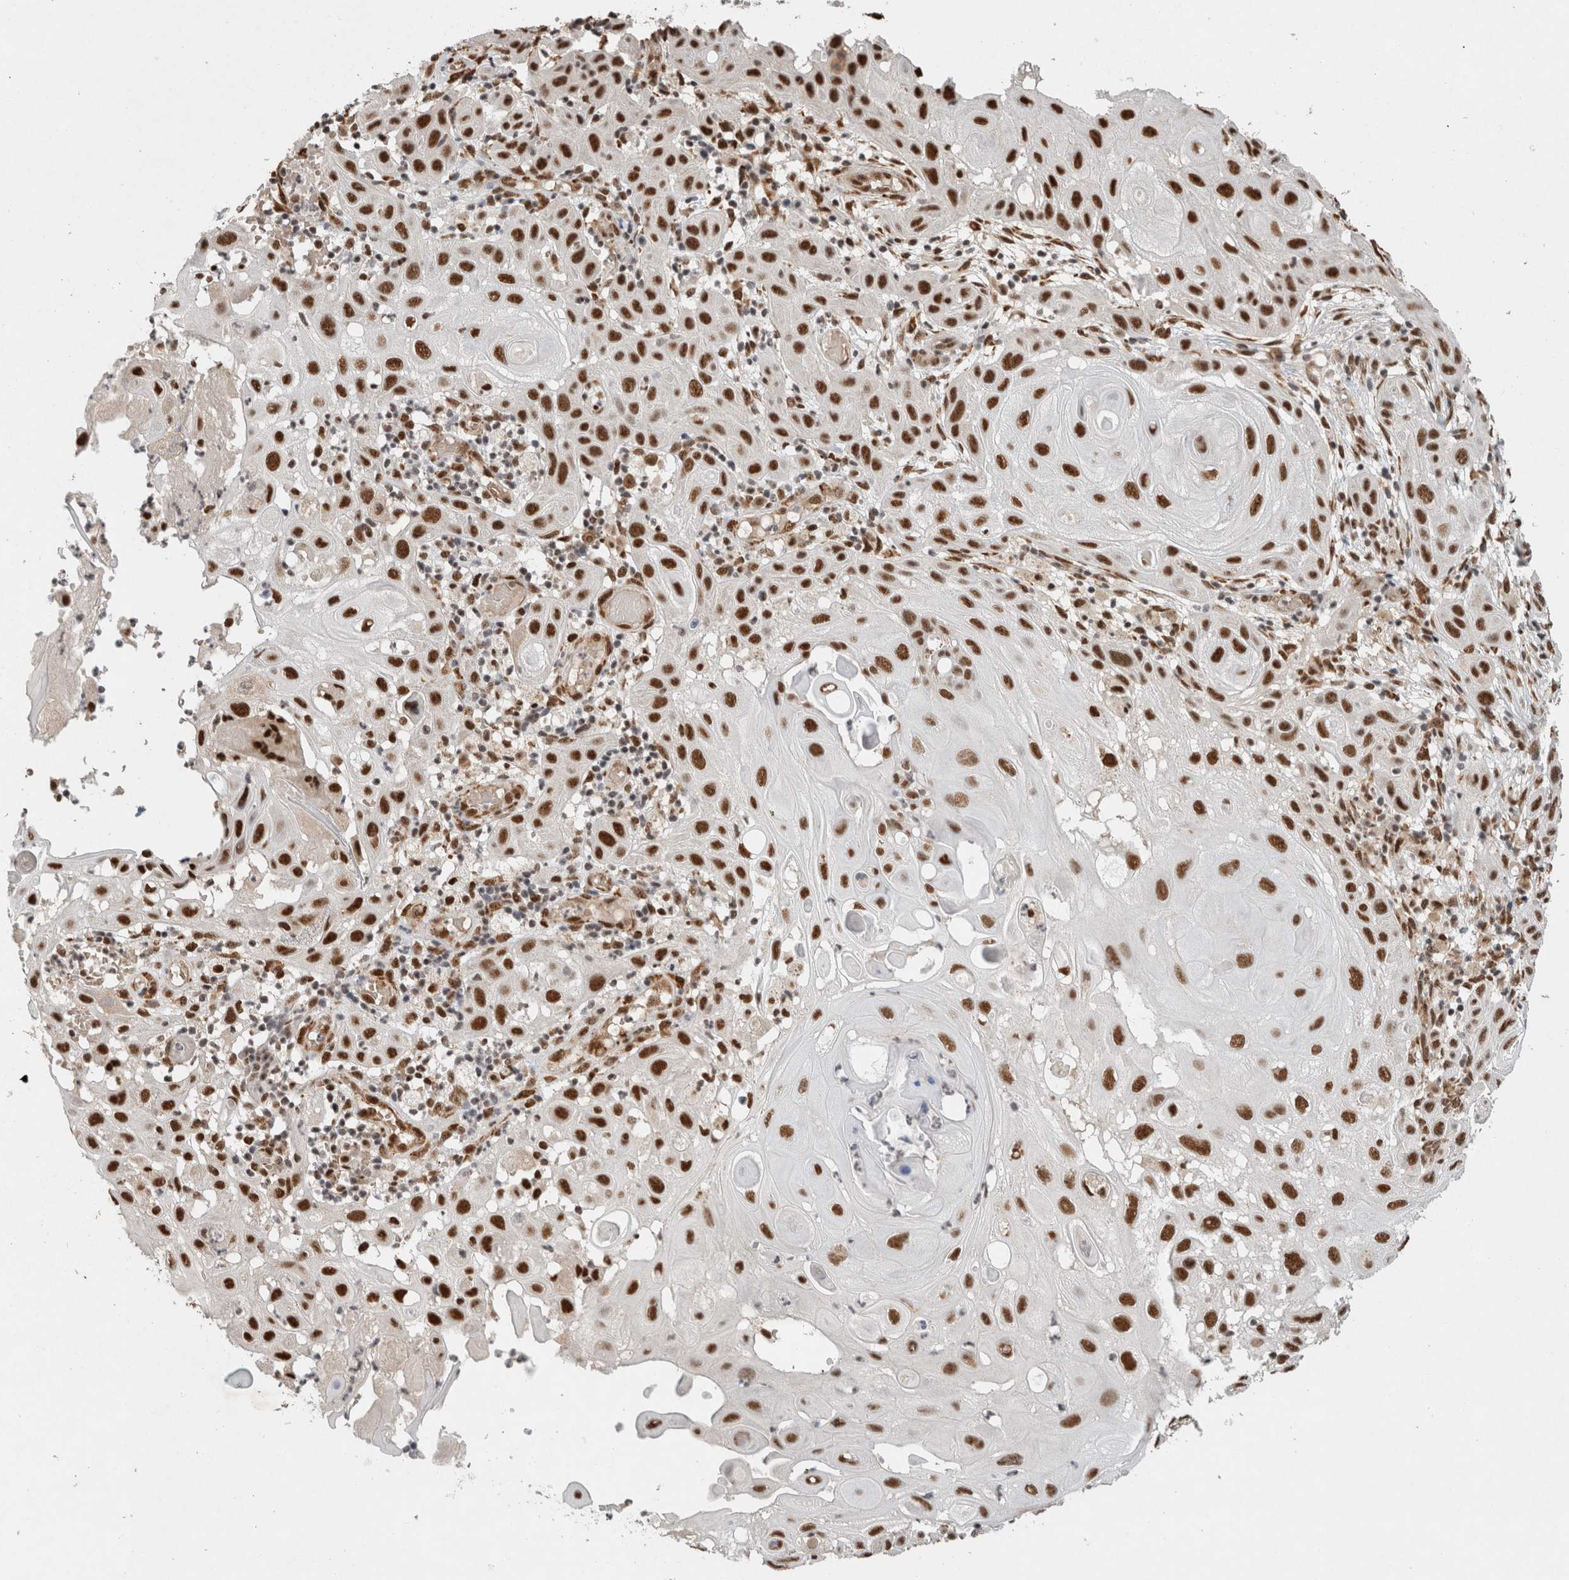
{"staining": {"intensity": "strong", "quantity": ">75%", "location": "nuclear"}, "tissue": "skin cancer", "cell_type": "Tumor cells", "image_type": "cancer", "snomed": [{"axis": "morphology", "description": "Normal tissue, NOS"}, {"axis": "morphology", "description": "Squamous cell carcinoma, NOS"}, {"axis": "topography", "description": "Skin"}], "caption": "Skin cancer (squamous cell carcinoma) stained for a protein (brown) shows strong nuclear positive expression in about >75% of tumor cells.", "gene": "DDX42", "patient": {"sex": "female", "age": 96}}